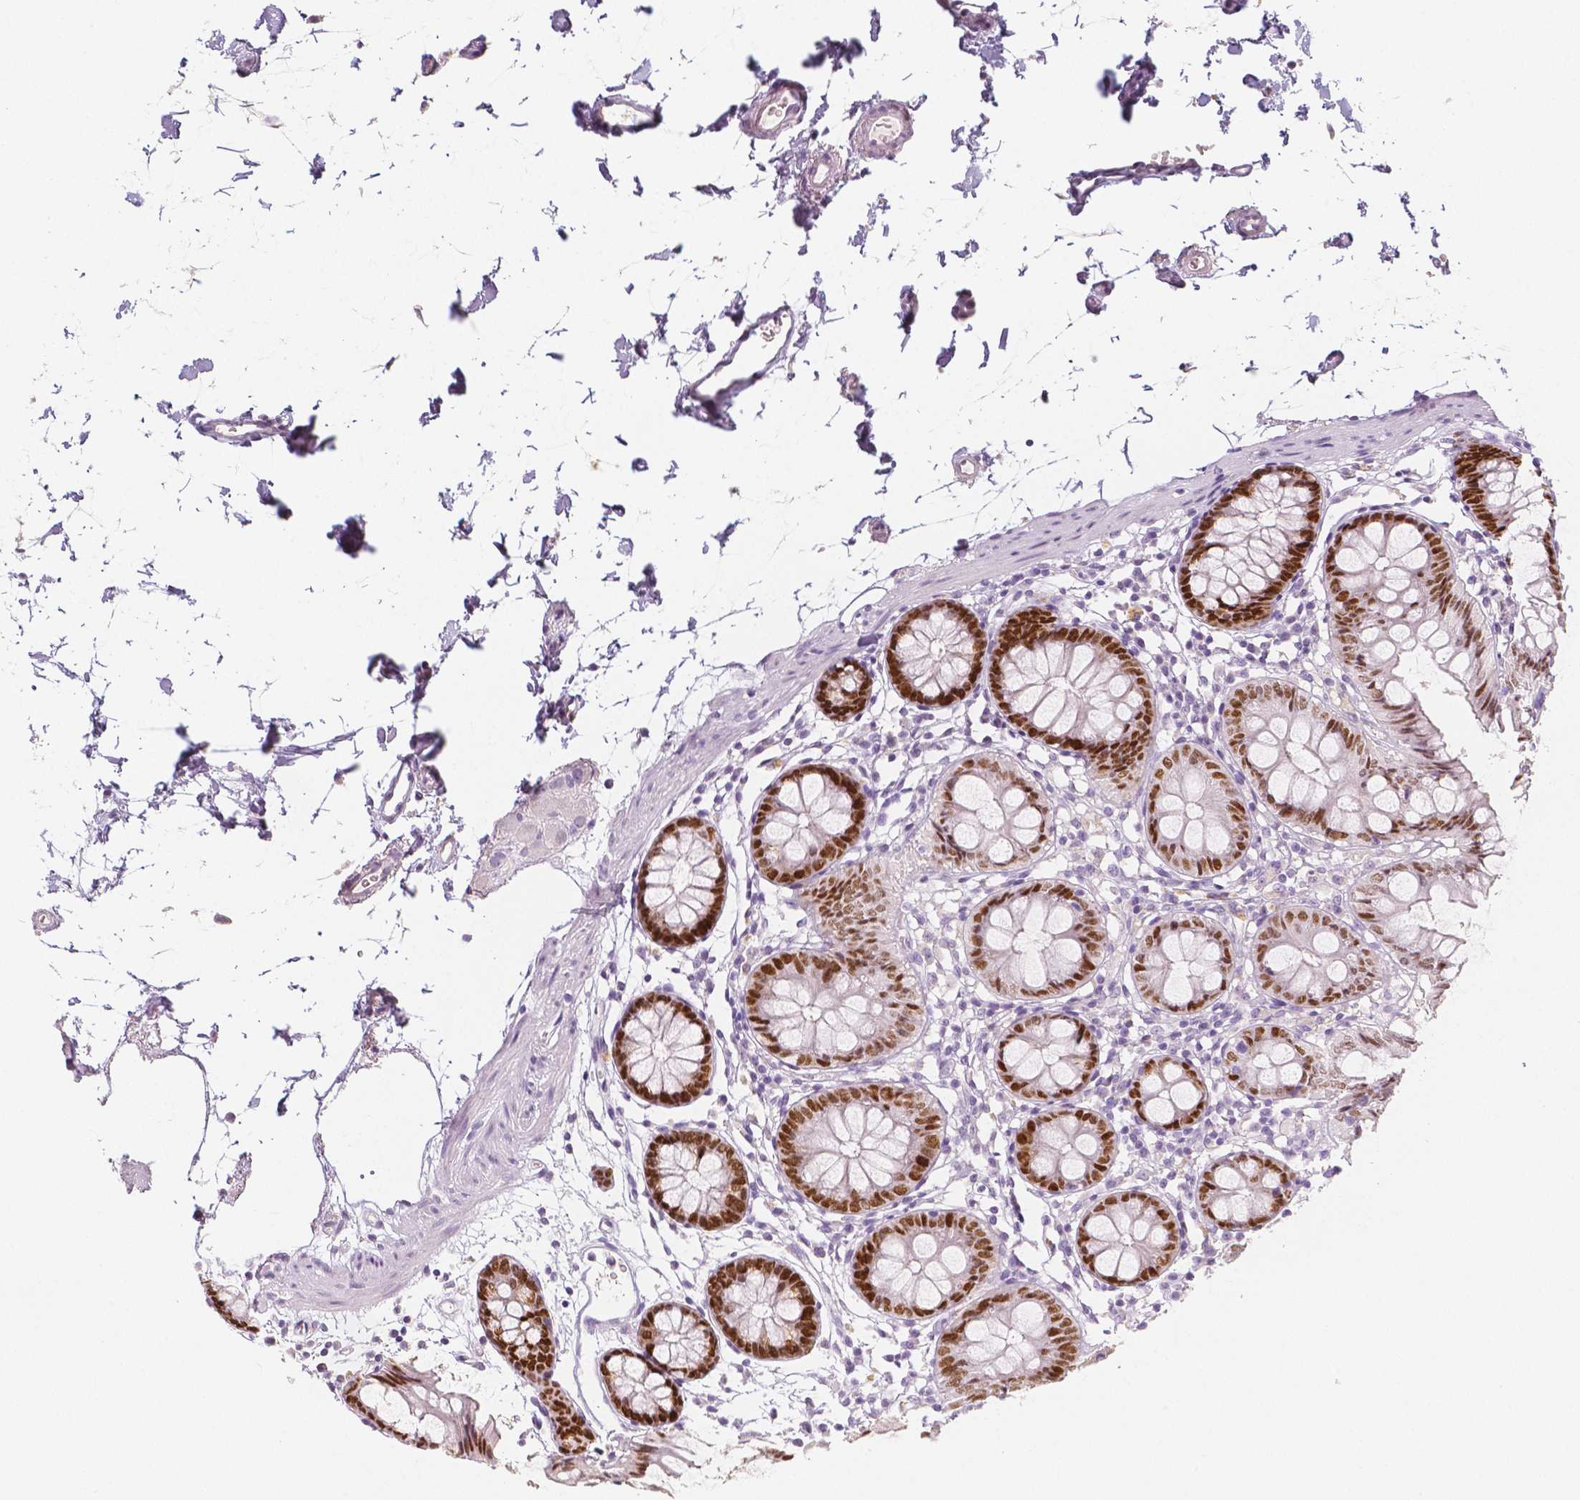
{"staining": {"intensity": "negative", "quantity": "none", "location": "none"}, "tissue": "colon", "cell_type": "Endothelial cells", "image_type": "normal", "snomed": [{"axis": "morphology", "description": "Normal tissue, NOS"}, {"axis": "topography", "description": "Colon"}], "caption": "Micrograph shows no protein expression in endothelial cells of unremarkable colon. The staining is performed using DAB brown chromogen with nuclei counter-stained in using hematoxylin.", "gene": "HNF1B", "patient": {"sex": "female", "age": 84}}